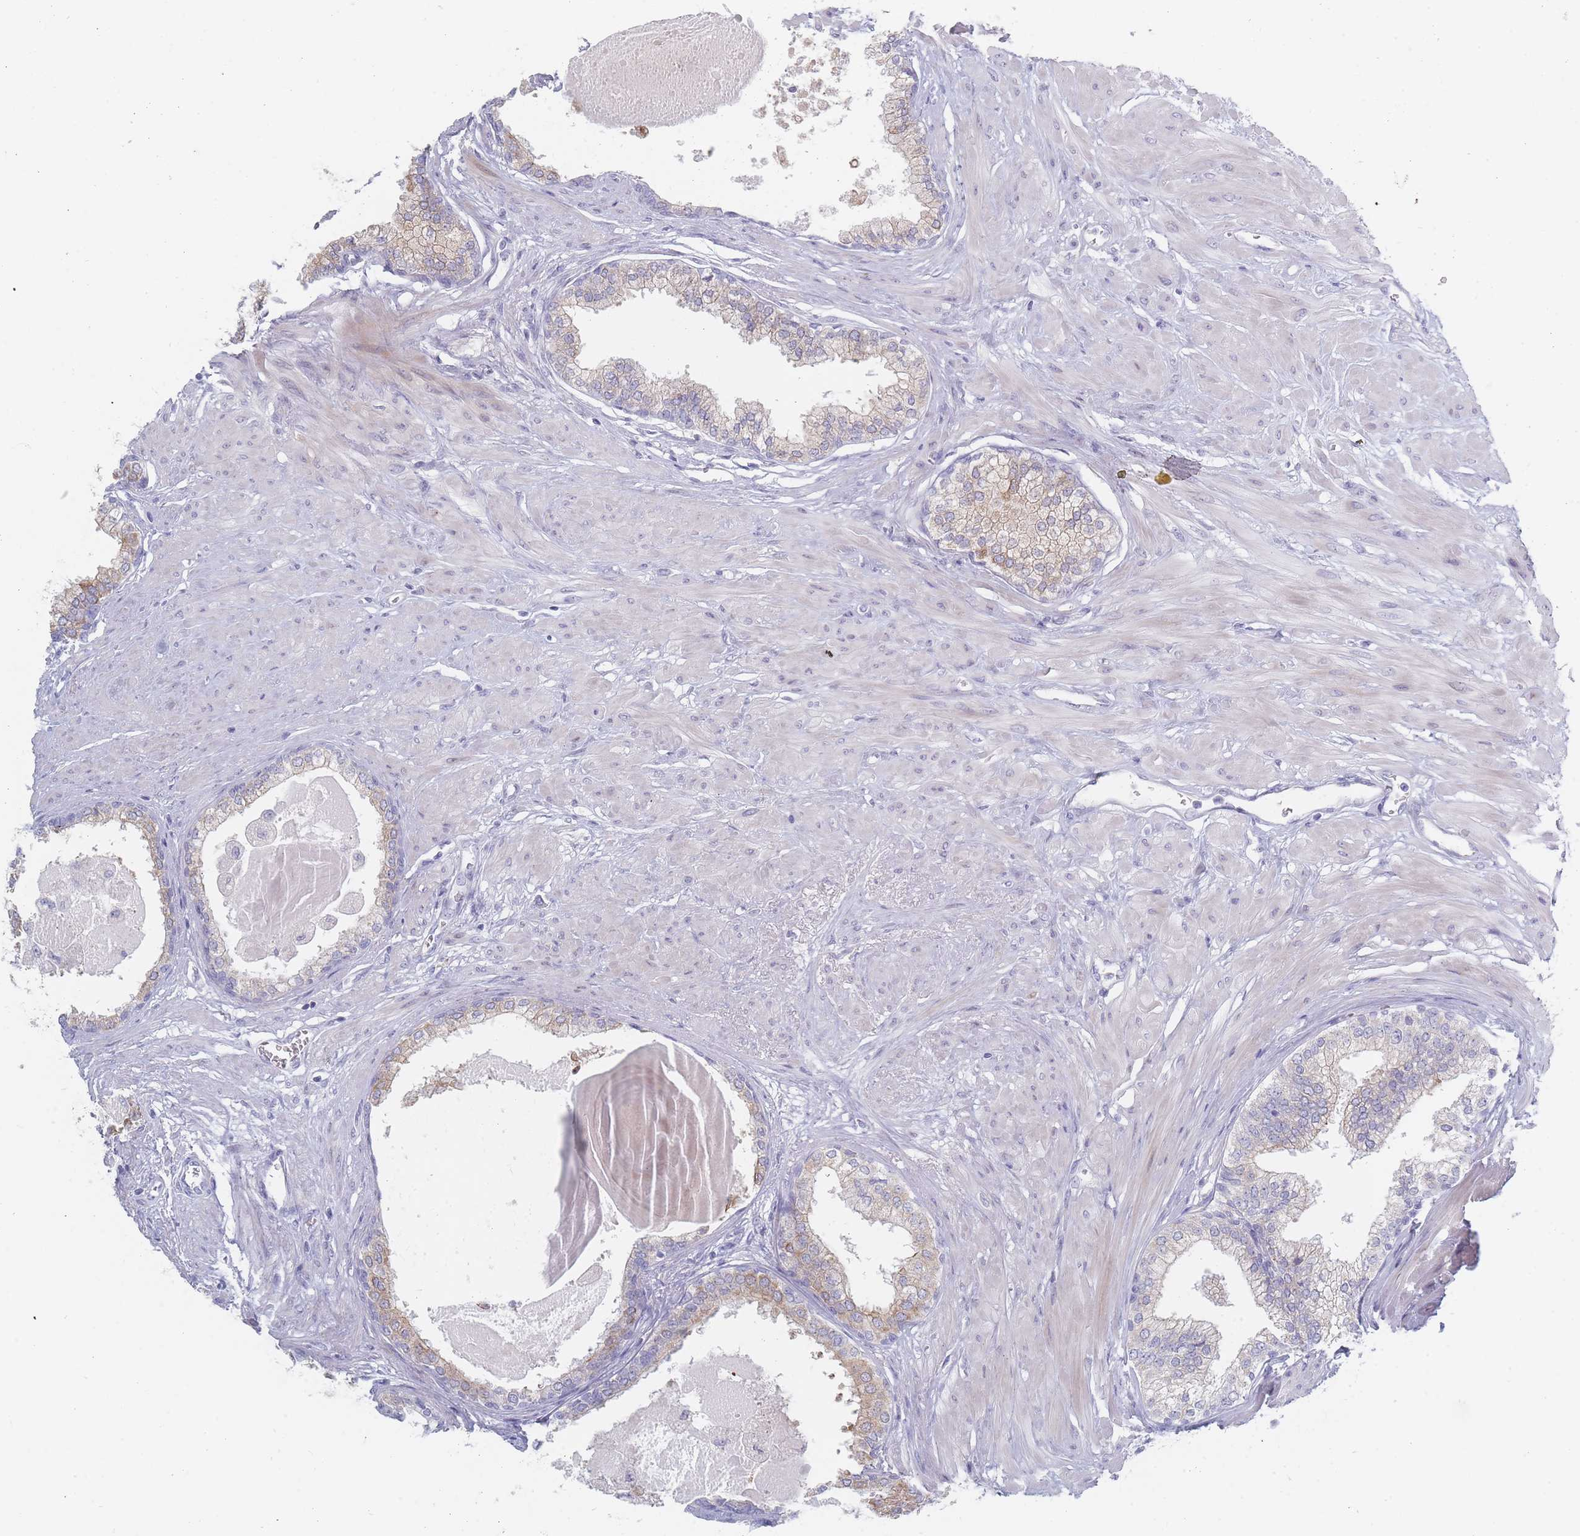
{"staining": {"intensity": "moderate", "quantity": "25%-75%", "location": "cytoplasmic/membranous"}, "tissue": "prostate", "cell_type": "Glandular cells", "image_type": "normal", "snomed": [{"axis": "morphology", "description": "Normal tissue, NOS"}, {"axis": "topography", "description": "Prostate"}], "caption": "Prostate was stained to show a protein in brown. There is medium levels of moderate cytoplasmic/membranous staining in about 25%-75% of glandular cells. (DAB (3,3'-diaminobenzidine) IHC, brown staining for protein, blue staining for nuclei).", "gene": "SPATS1", "patient": {"sex": "male", "age": 57}}